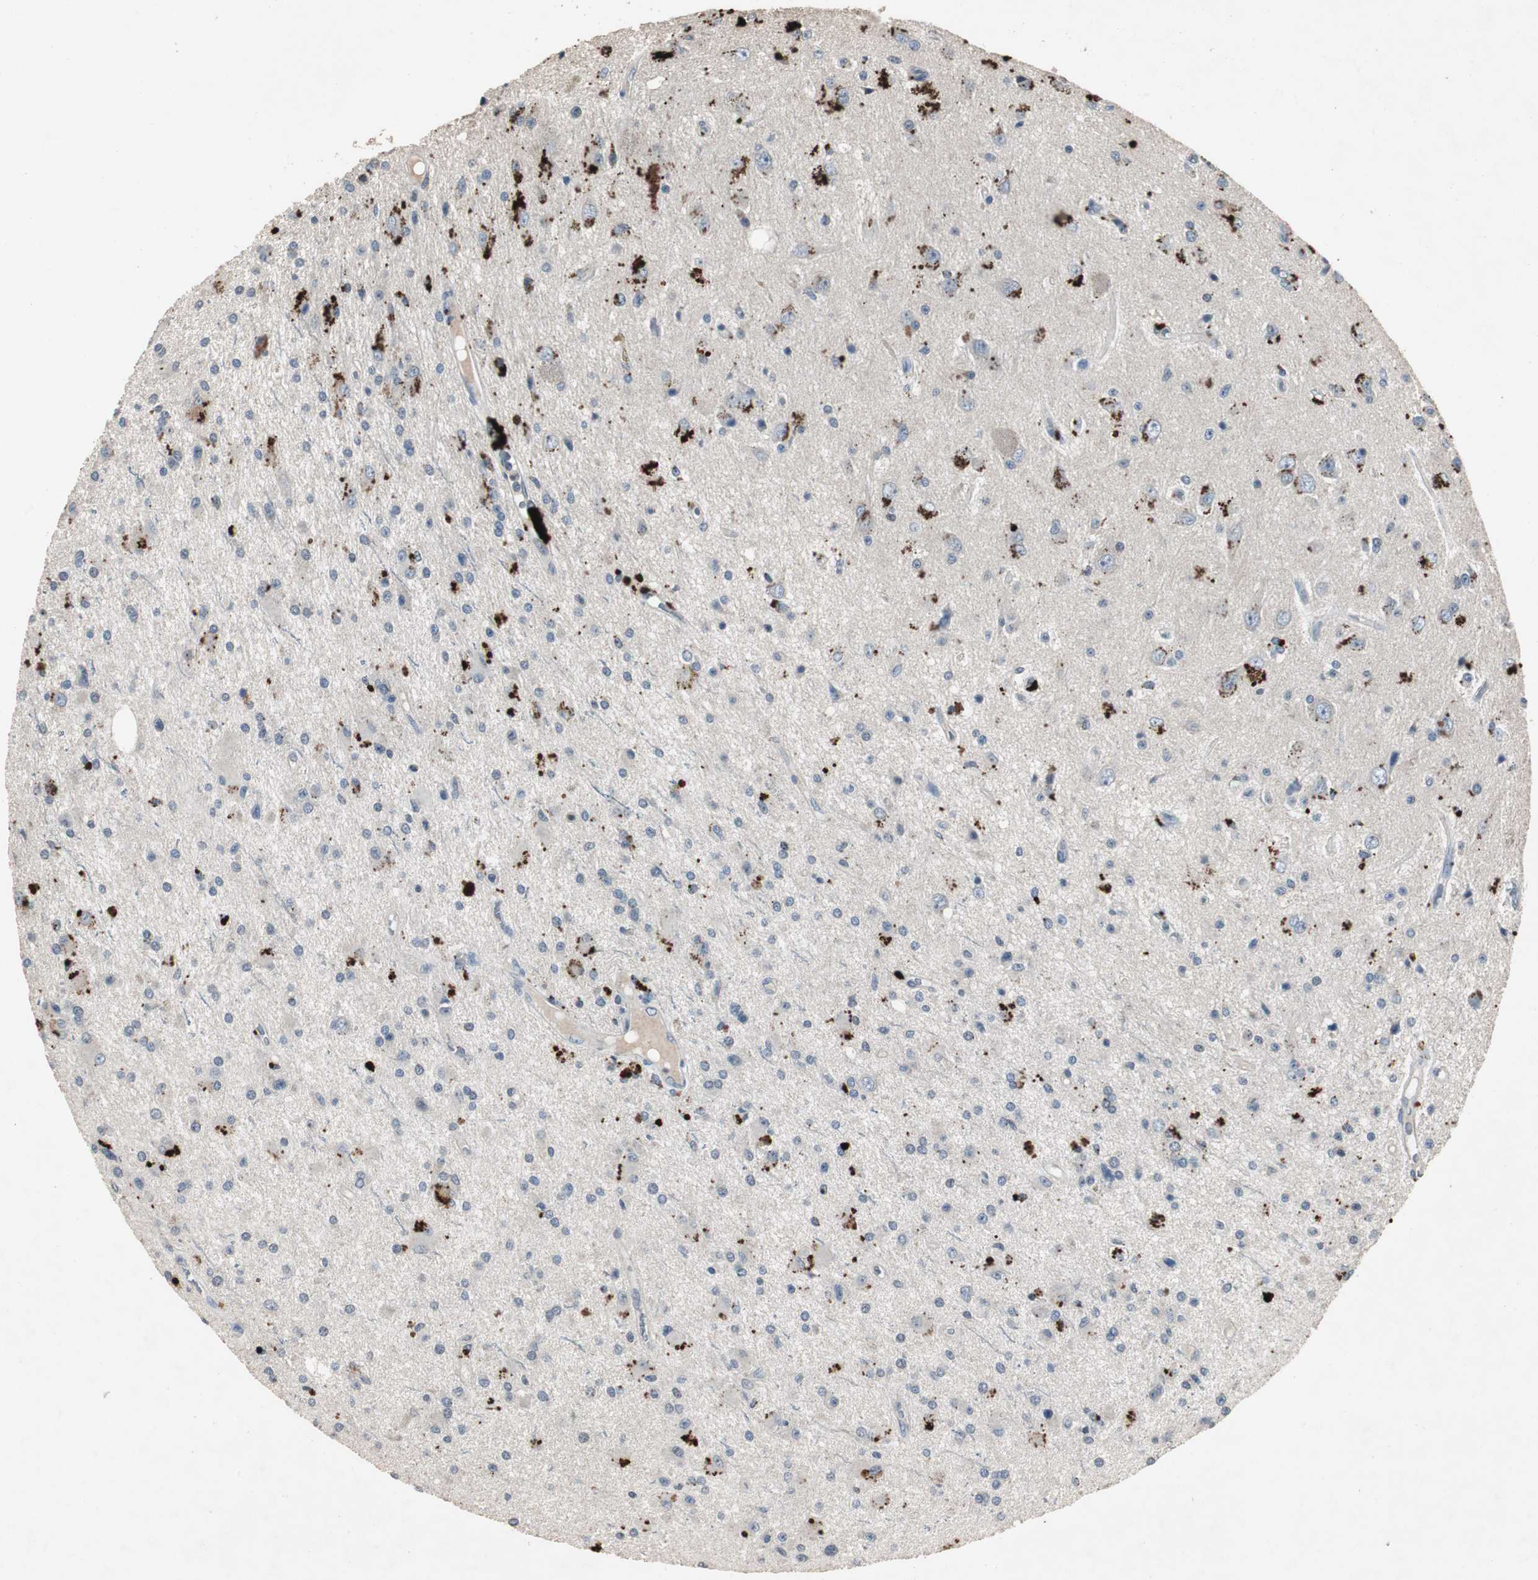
{"staining": {"intensity": "negative", "quantity": "none", "location": "none"}, "tissue": "glioma", "cell_type": "Tumor cells", "image_type": "cancer", "snomed": [{"axis": "morphology", "description": "Glioma, malignant, Low grade"}, {"axis": "topography", "description": "Brain"}], "caption": "Protein analysis of low-grade glioma (malignant) reveals no significant expression in tumor cells.", "gene": "ADNP2", "patient": {"sex": "male", "age": 58}}